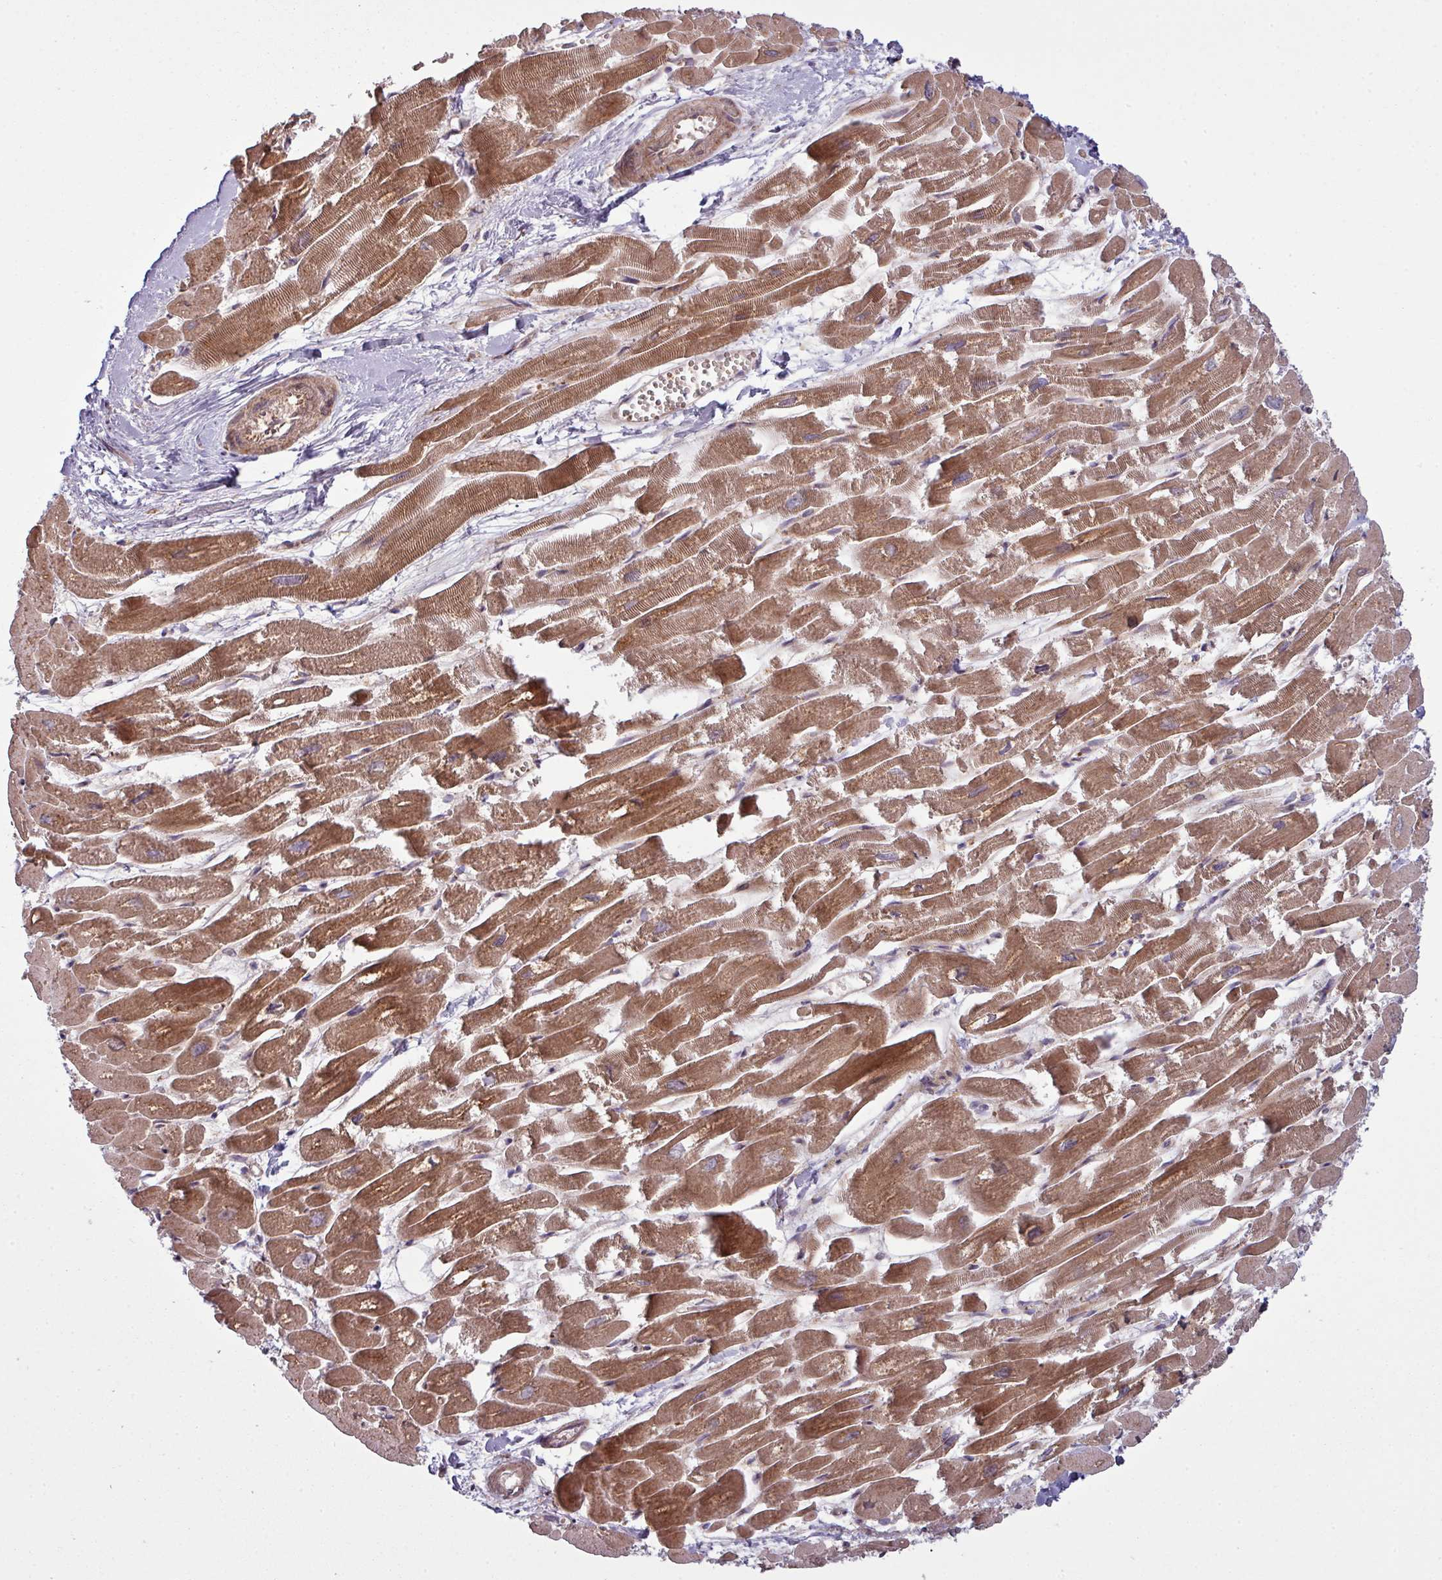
{"staining": {"intensity": "strong", "quantity": ">75%", "location": "cytoplasmic/membranous"}, "tissue": "heart muscle", "cell_type": "Cardiomyocytes", "image_type": "normal", "snomed": [{"axis": "morphology", "description": "Normal tissue, NOS"}, {"axis": "topography", "description": "Heart"}], "caption": "Protein analysis of unremarkable heart muscle reveals strong cytoplasmic/membranous staining in approximately >75% of cardiomyocytes.", "gene": "SNRNP25", "patient": {"sex": "male", "age": 54}}